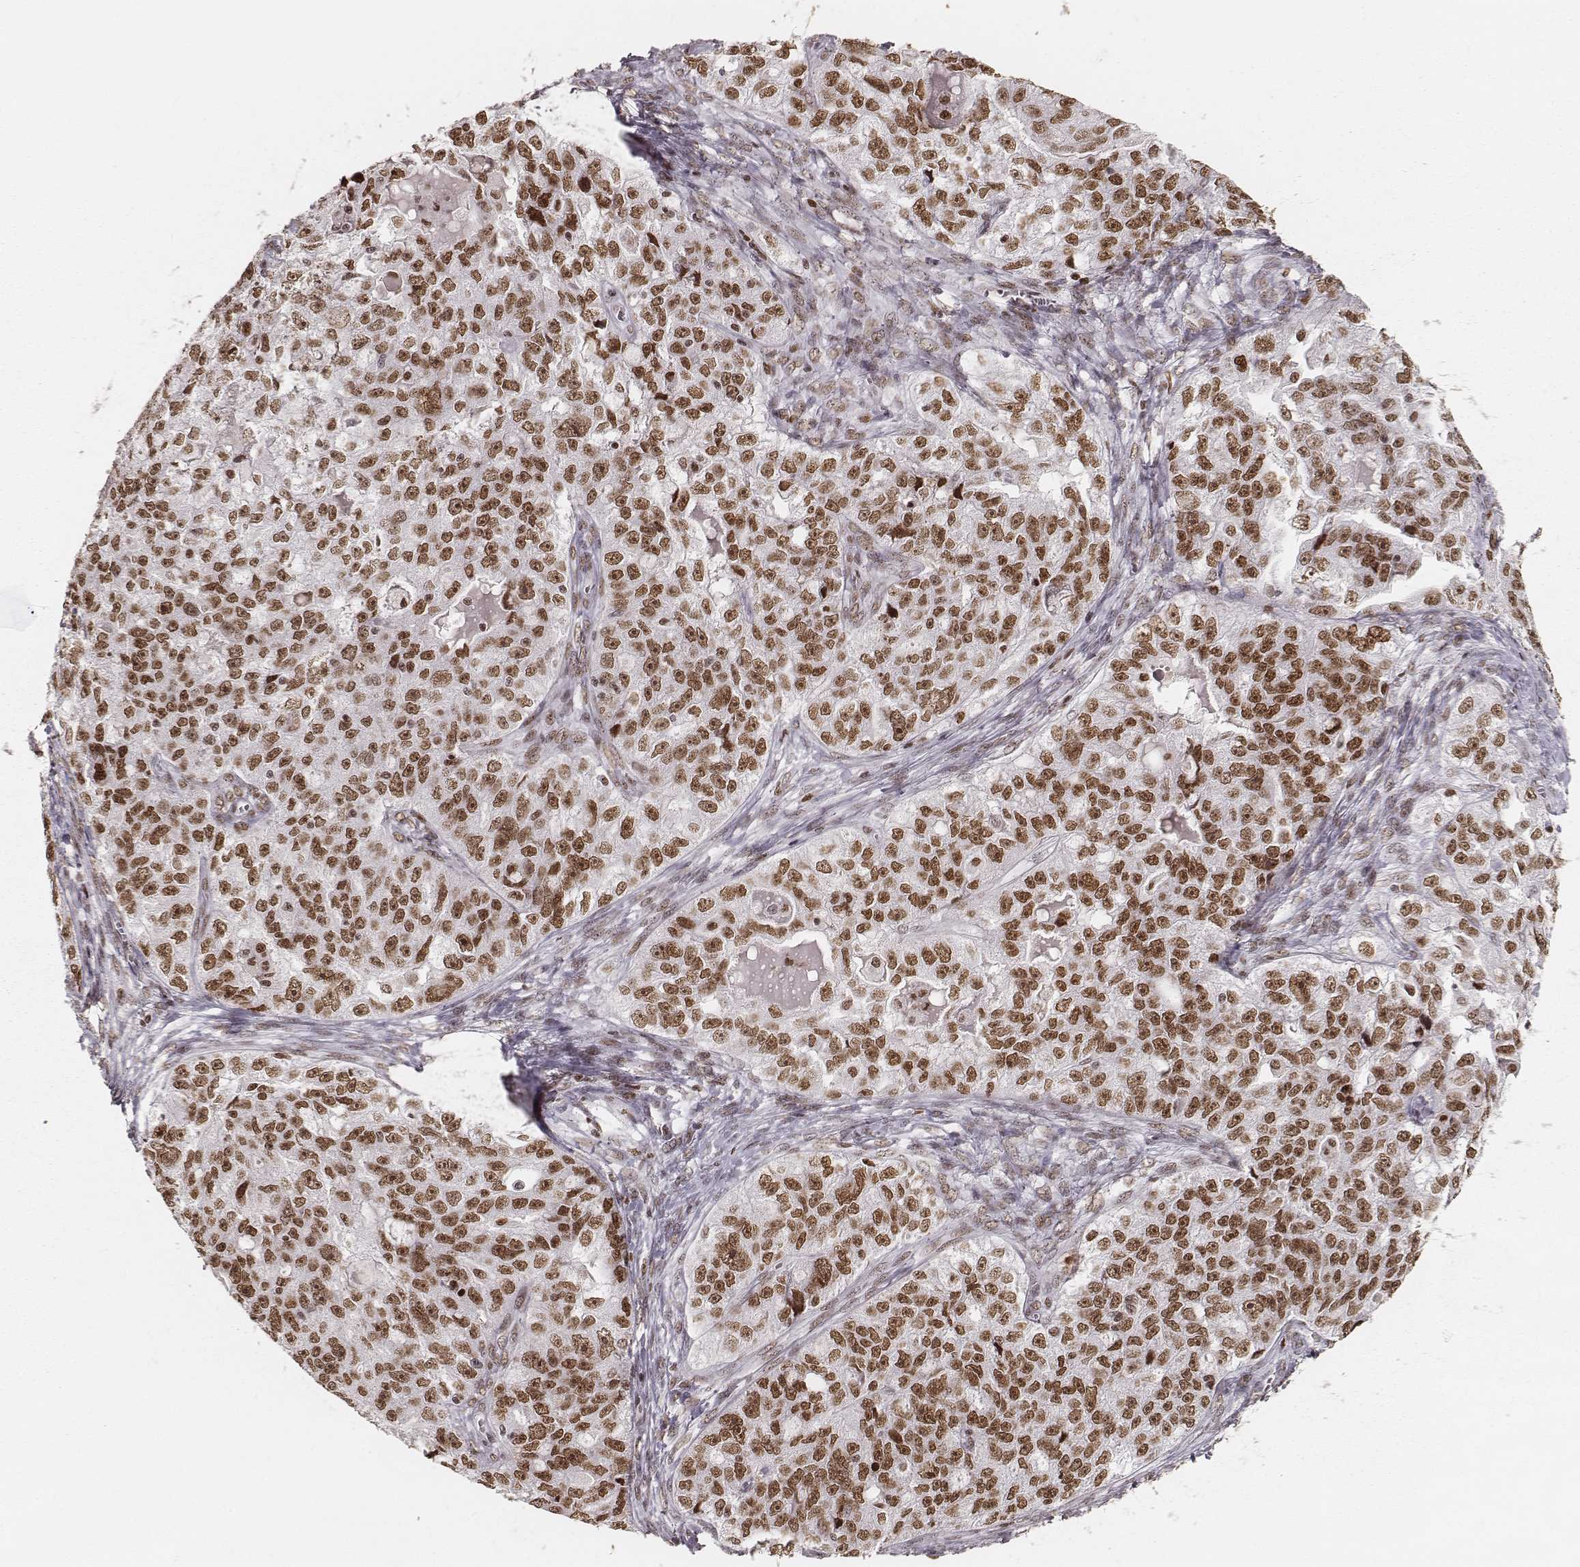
{"staining": {"intensity": "moderate", "quantity": ">75%", "location": "nuclear"}, "tissue": "ovarian cancer", "cell_type": "Tumor cells", "image_type": "cancer", "snomed": [{"axis": "morphology", "description": "Cystadenocarcinoma, serous, NOS"}, {"axis": "topography", "description": "Ovary"}], "caption": "Immunohistochemistry (IHC) image of ovarian cancer stained for a protein (brown), which exhibits medium levels of moderate nuclear positivity in about >75% of tumor cells.", "gene": "PARP1", "patient": {"sex": "female", "age": 51}}